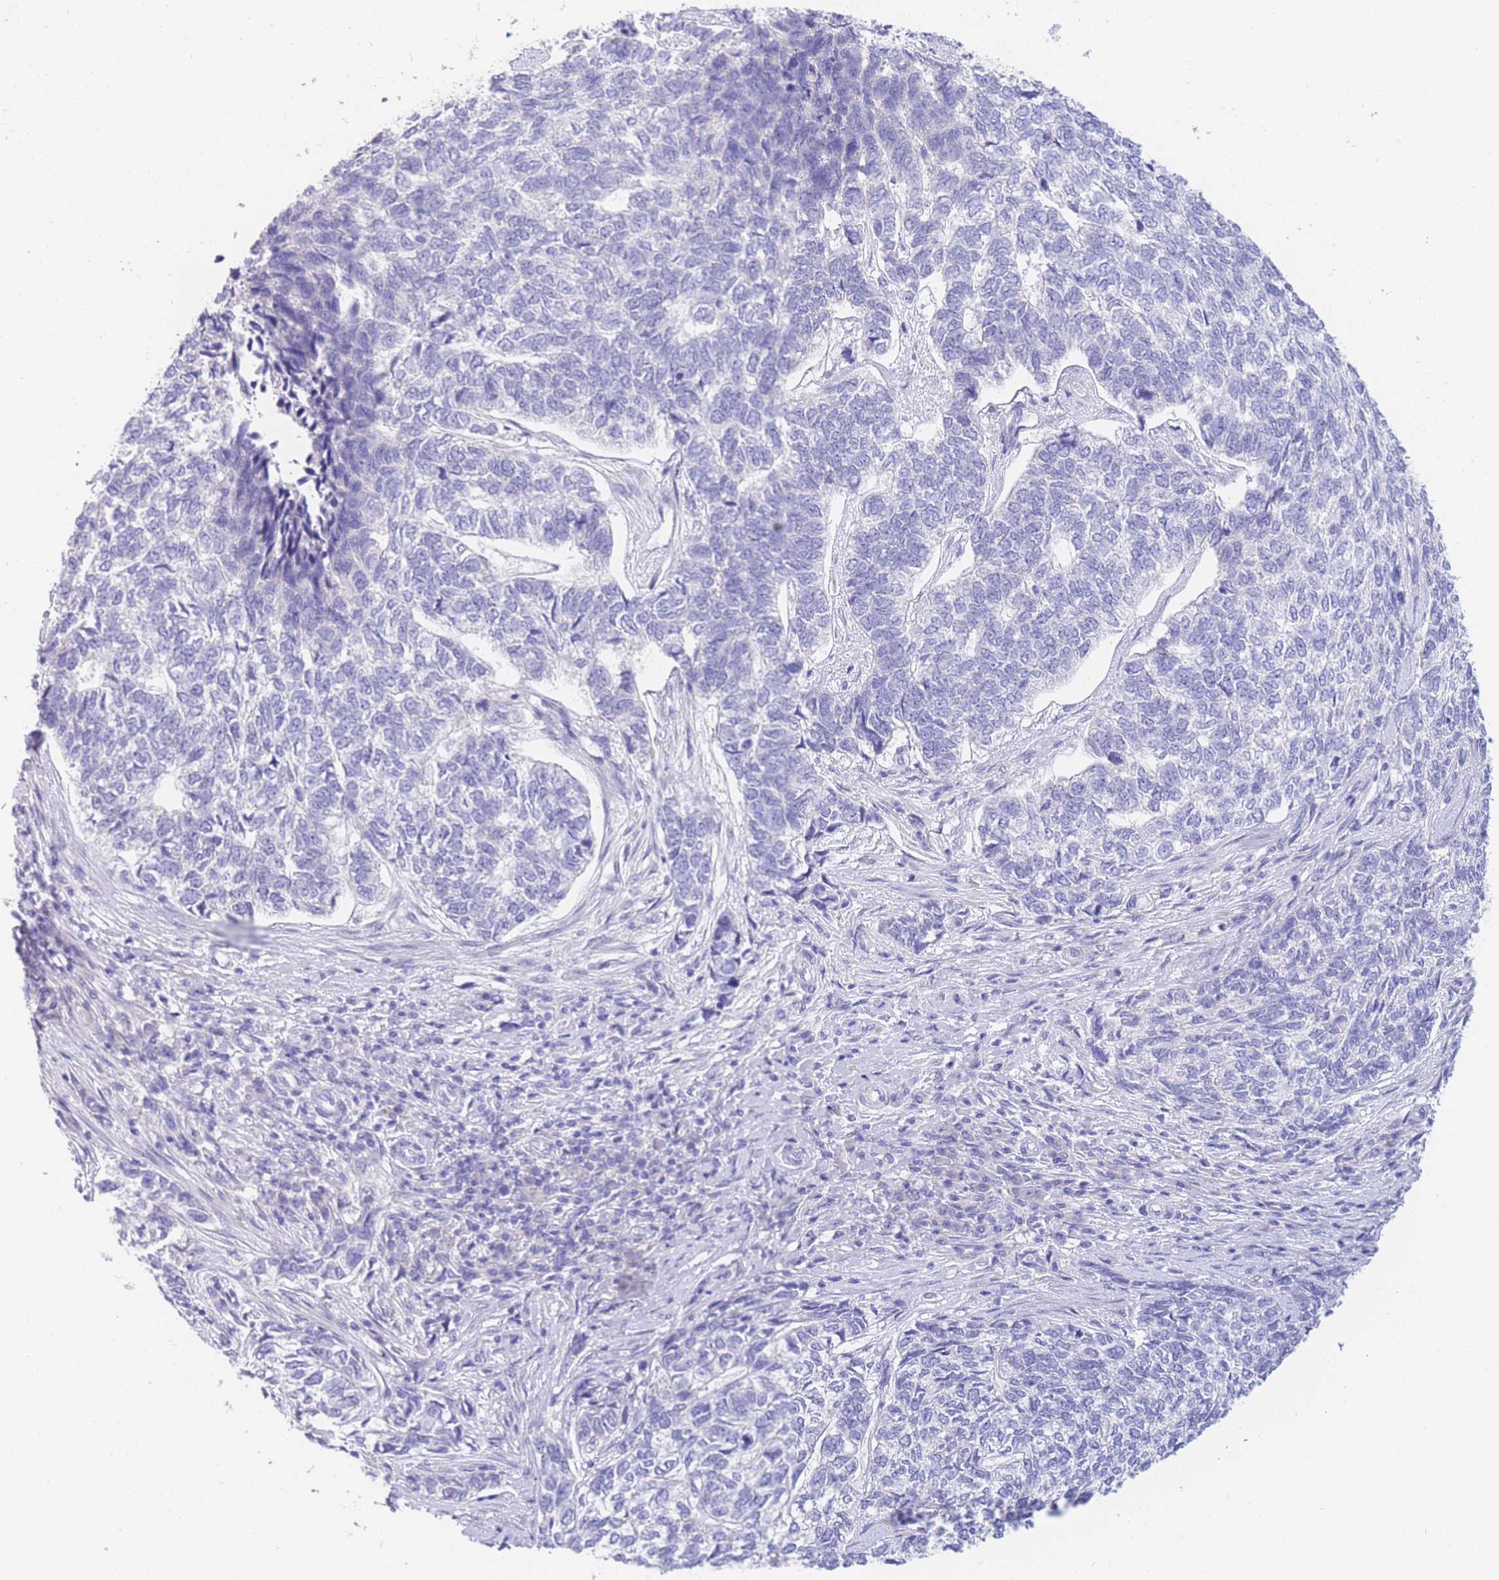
{"staining": {"intensity": "negative", "quantity": "none", "location": "none"}, "tissue": "skin cancer", "cell_type": "Tumor cells", "image_type": "cancer", "snomed": [{"axis": "morphology", "description": "Basal cell carcinoma"}, {"axis": "topography", "description": "Skin"}], "caption": "Tumor cells show no significant protein staining in skin cancer (basal cell carcinoma). (DAB (3,3'-diaminobenzidine) IHC, high magnification).", "gene": "PCDHB3", "patient": {"sex": "female", "age": 65}}